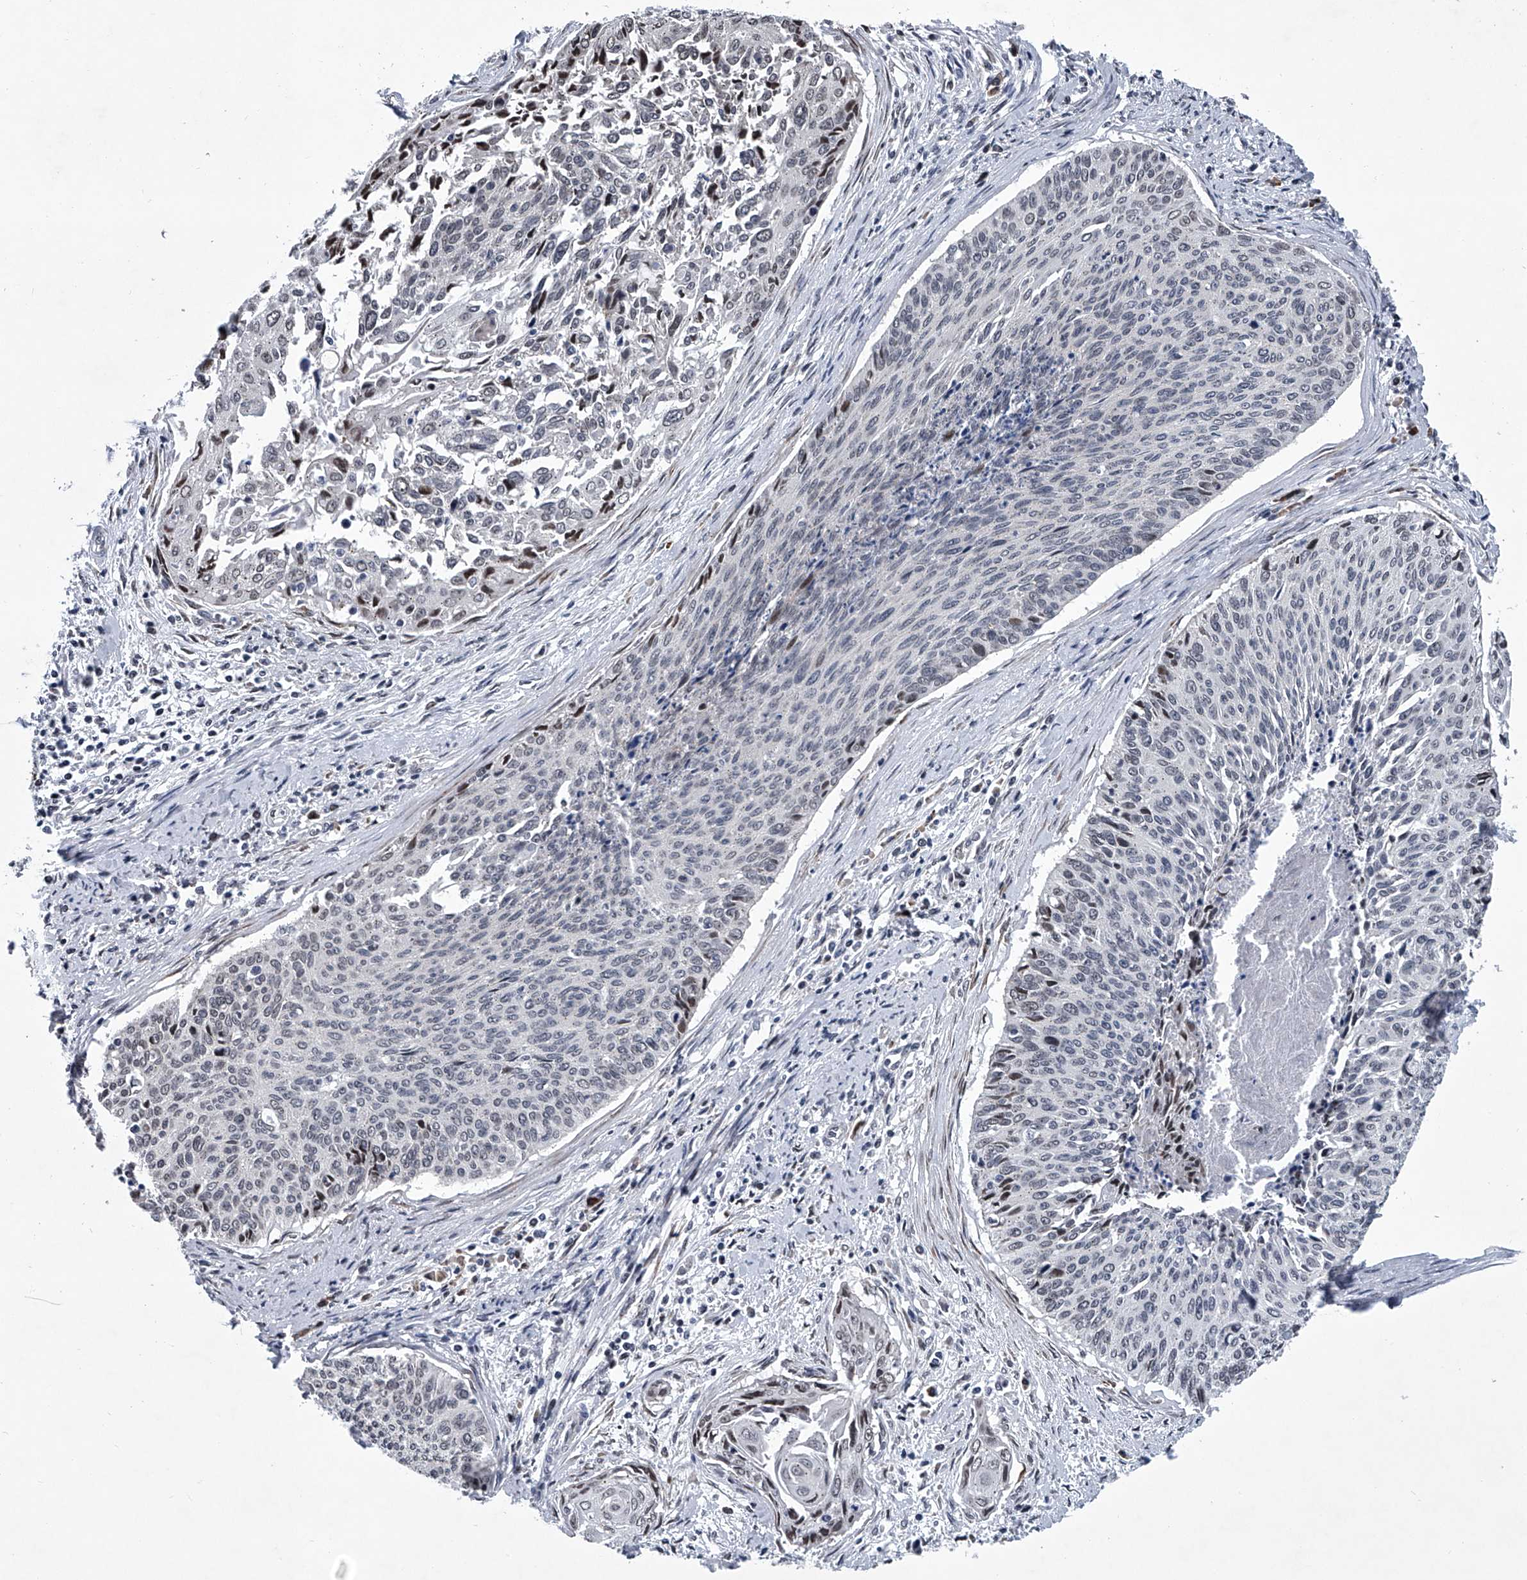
{"staining": {"intensity": "negative", "quantity": "none", "location": "none"}, "tissue": "cervical cancer", "cell_type": "Tumor cells", "image_type": "cancer", "snomed": [{"axis": "morphology", "description": "Squamous cell carcinoma, NOS"}, {"axis": "topography", "description": "Cervix"}], "caption": "The image exhibits no significant staining in tumor cells of squamous cell carcinoma (cervical).", "gene": "PPP2R5D", "patient": {"sex": "female", "age": 55}}